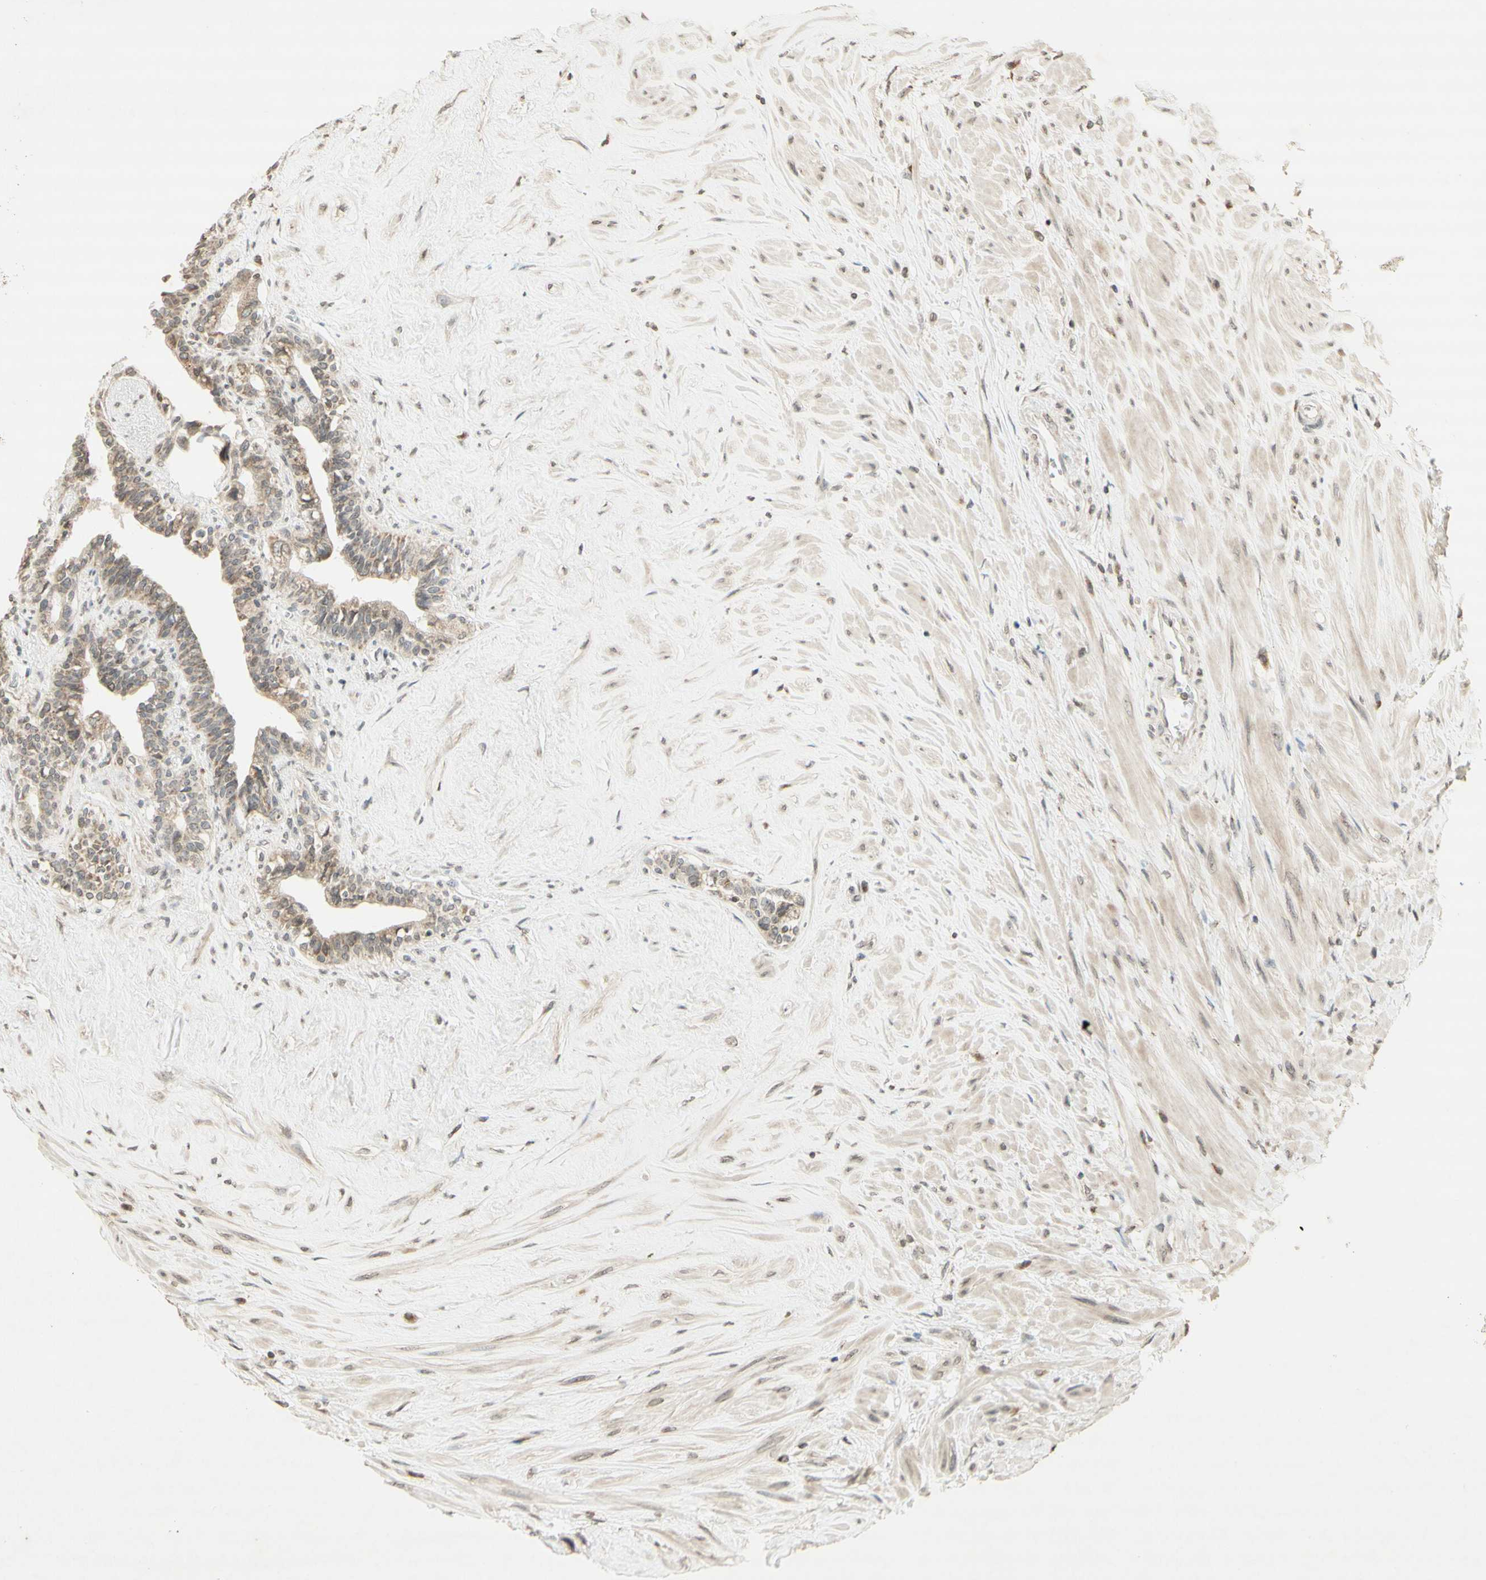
{"staining": {"intensity": "moderate", "quantity": ">75%", "location": "cytoplasmic/membranous"}, "tissue": "seminal vesicle", "cell_type": "Glandular cells", "image_type": "normal", "snomed": [{"axis": "morphology", "description": "Normal tissue, NOS"}, {"axis": "topography", "description": "Seminal veicle"}], "caption": "Seminal vesicle stained for a protein demonstrates moderate cytoplasmic/membranous positivity in glandular cells. The staining was performed using DAB (3,3'-diaminobenzidine), with brown indicating positive protein expression. Nuclei are stained blue with hematoxylin.", "gene": "CCNI", "patient": {"sex": "male", "age": 63}}